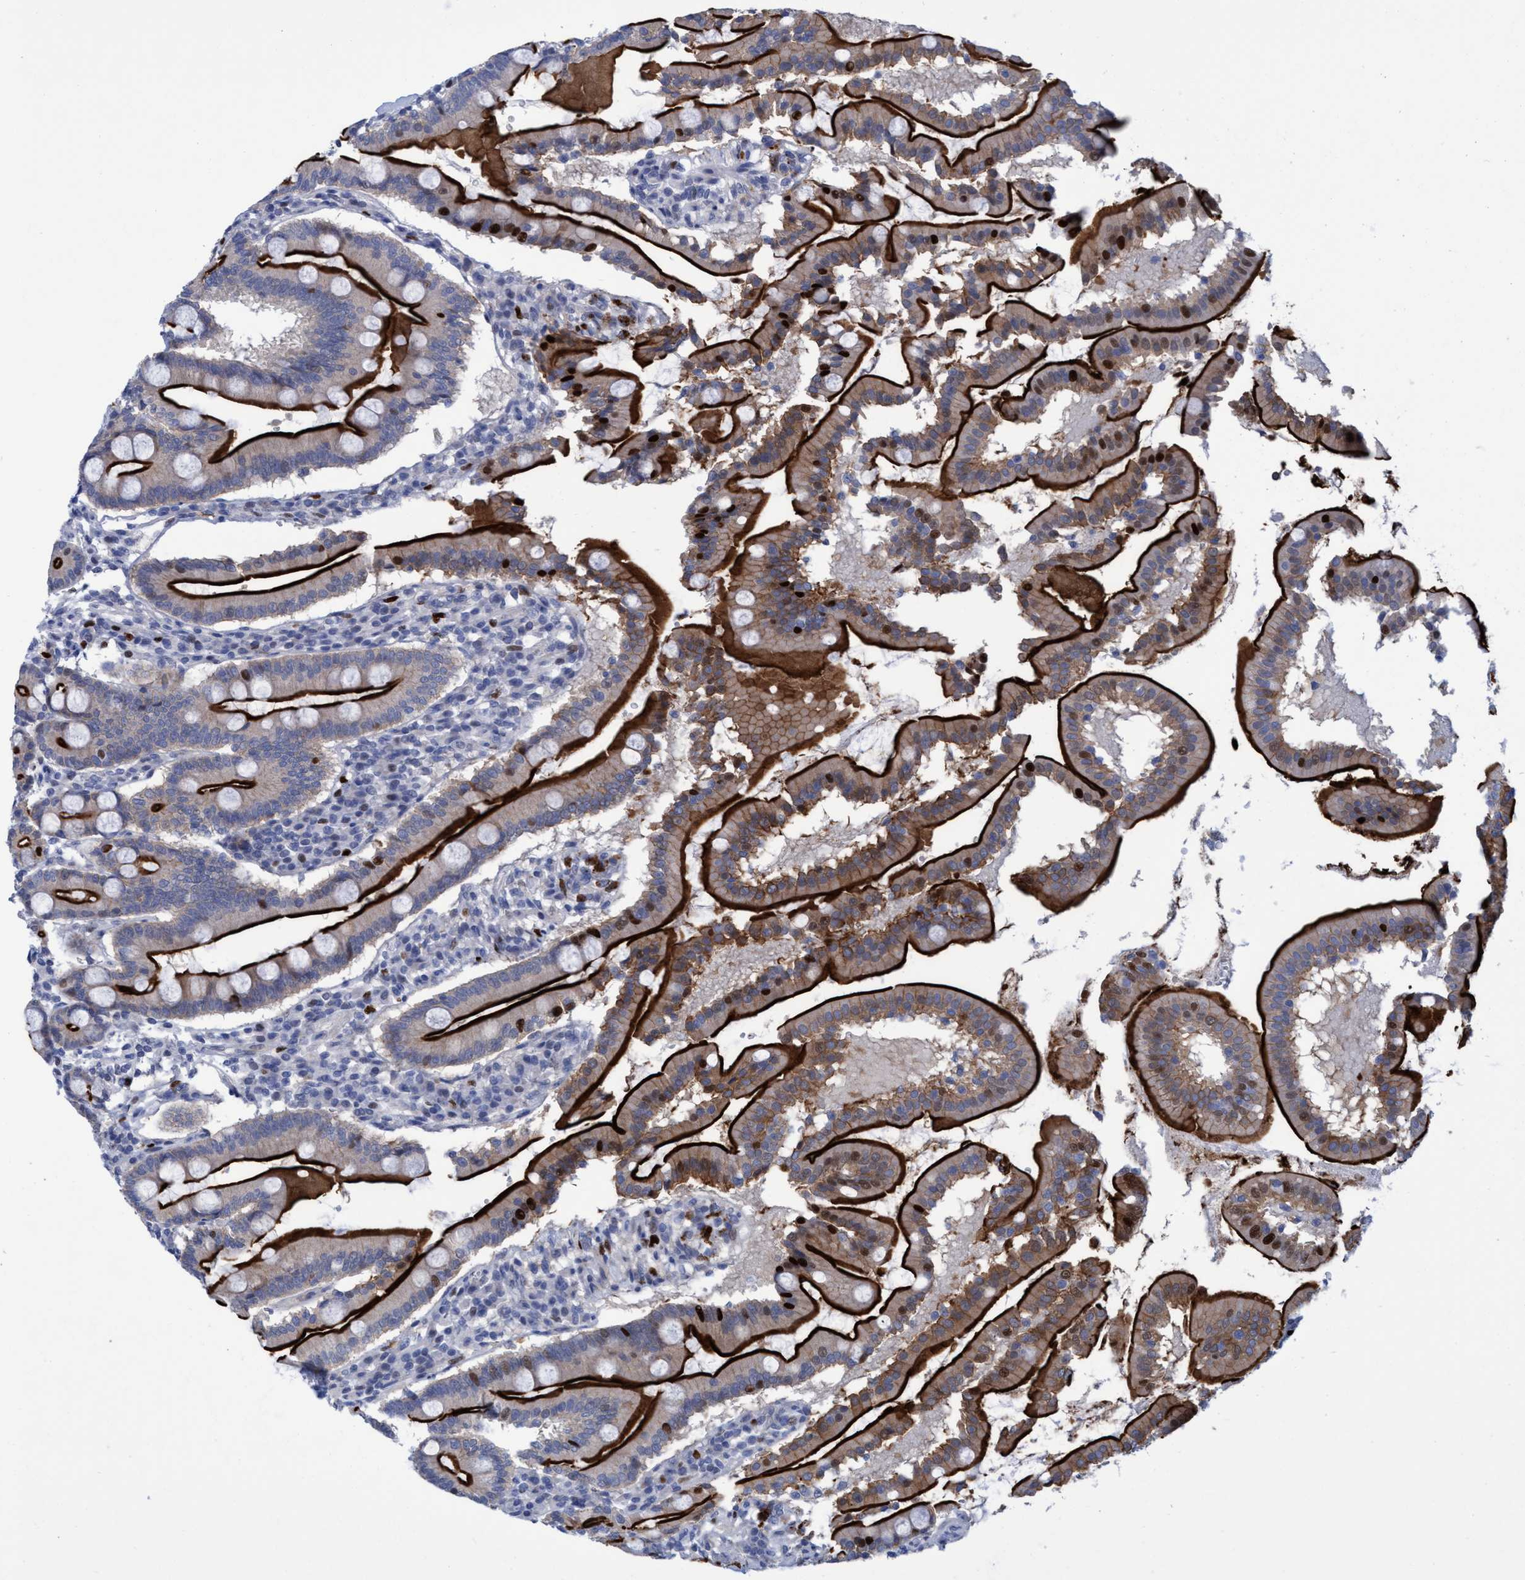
{"staining": {"intensity": "strong", "quantity": ">75%", "location": "cytoplasmic/membranous,nuclear"}, "tissue": "duodenum", "cell_type": "Glandular cells", "image_type": "normal", "snomed": [{"axis": "morphology", "description": "Normal tissue, NOS"}, {"axis": "topography", "description": "Duodenum"}], "caption": "The immunohistochemical stain shows strong cytoplasmic/membranous,nuclear expression in glandular cells of benign duodenum. (Brightfield microscopy of DAB IHC at high magnification).", "gene": "R3HCC1", "patient": {"sex": "male", "age": 50}}